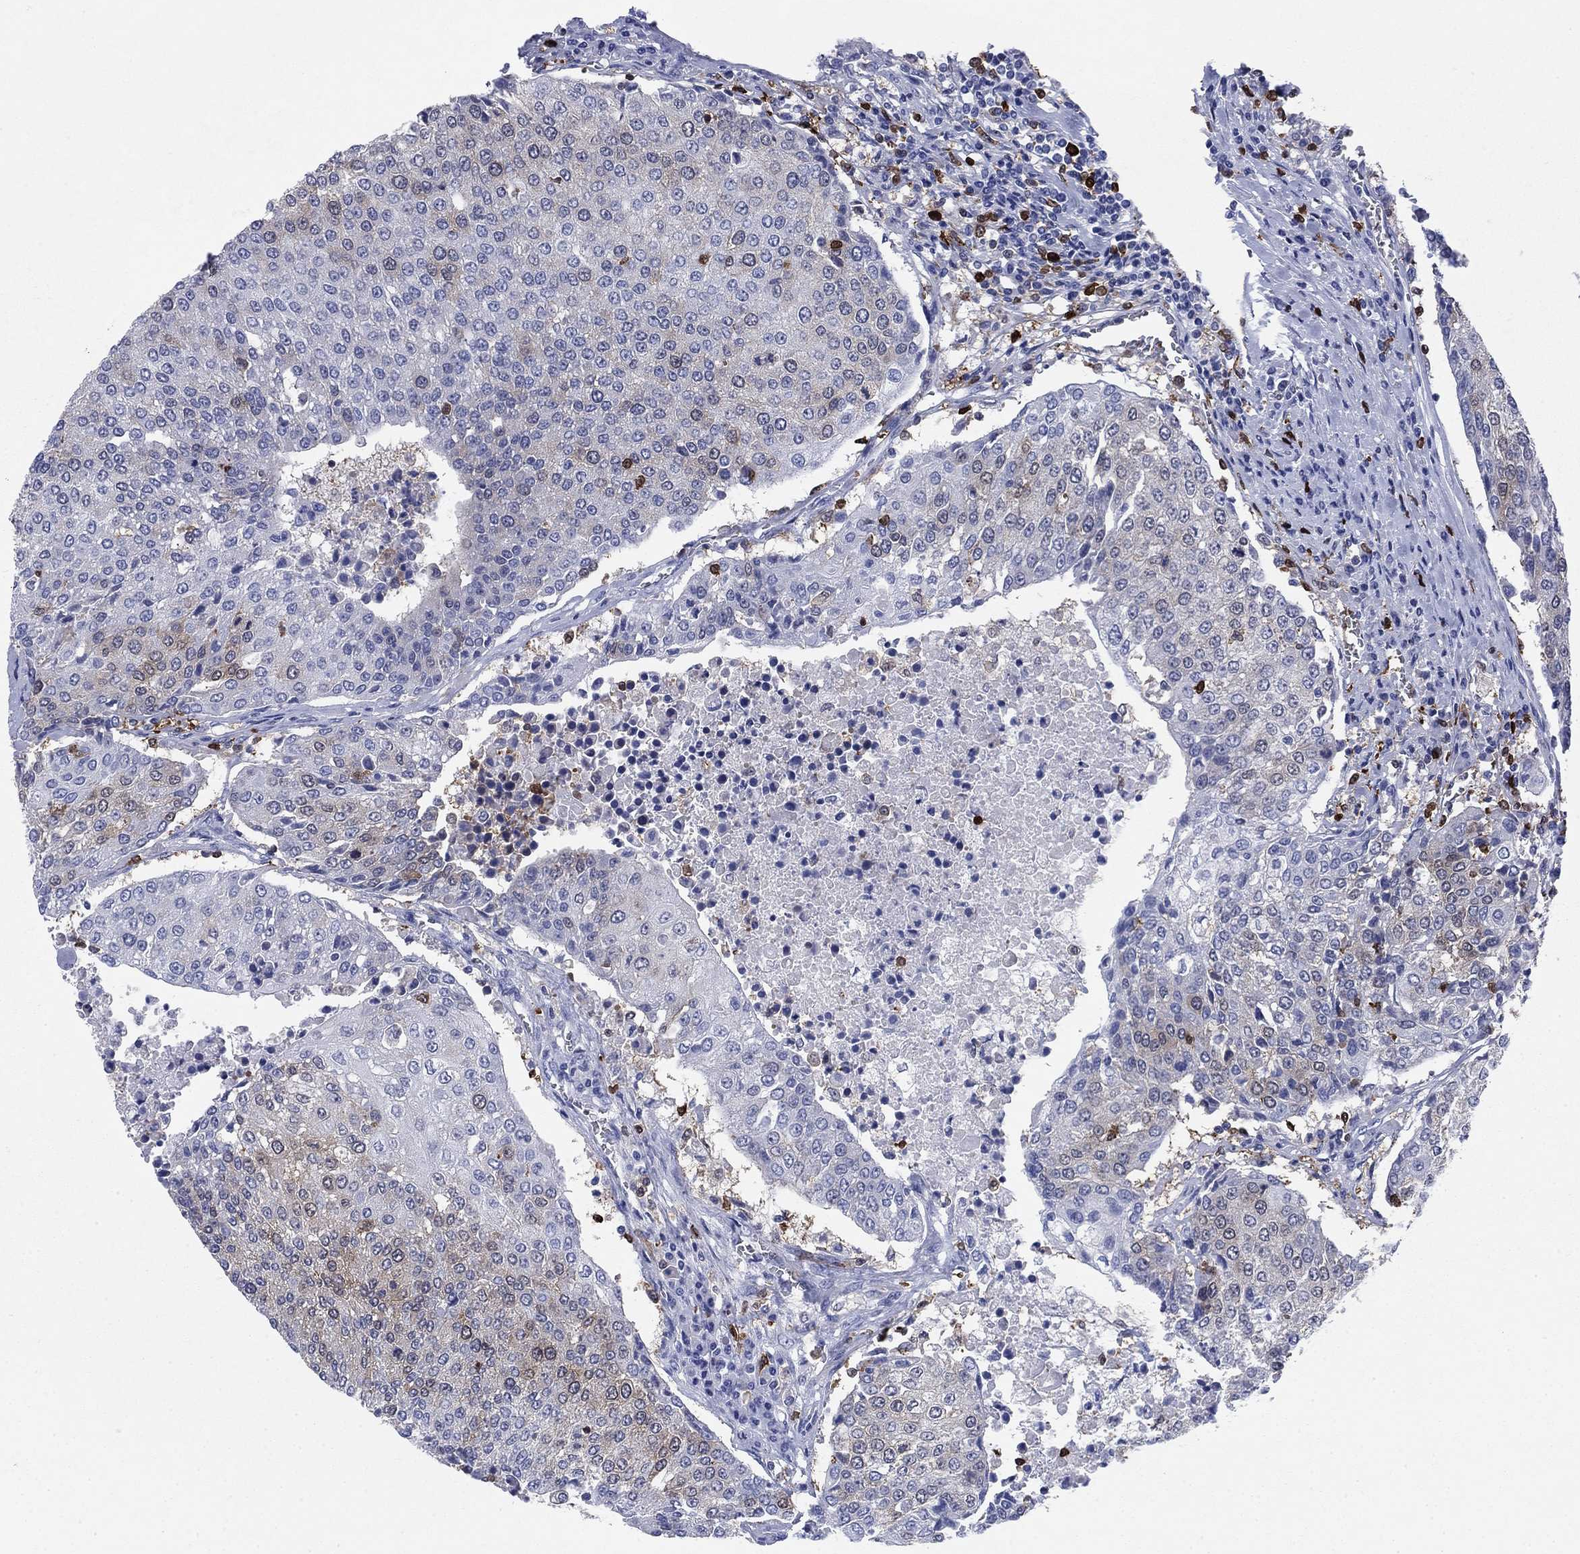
{"staining": {"intensity": "negative", "quantity": "none", "location": "none"}, "tissue": "urothelial cancer", "cell_type": "Tumor cells", "image_type": "cancer", "snomed": [{"axis": "morphology", "description": "Urothelial carcinoma, High grade"}, {"axis": "topography", "description": "Urinary bladder"}], "caption": "High power microscopy micrograph of an IHC photomicrograph of urothelial cancer, revealing no significant expression in tumor cells.", "gene": "STMN1", "patient": {"sex": "female", "age": 85}}